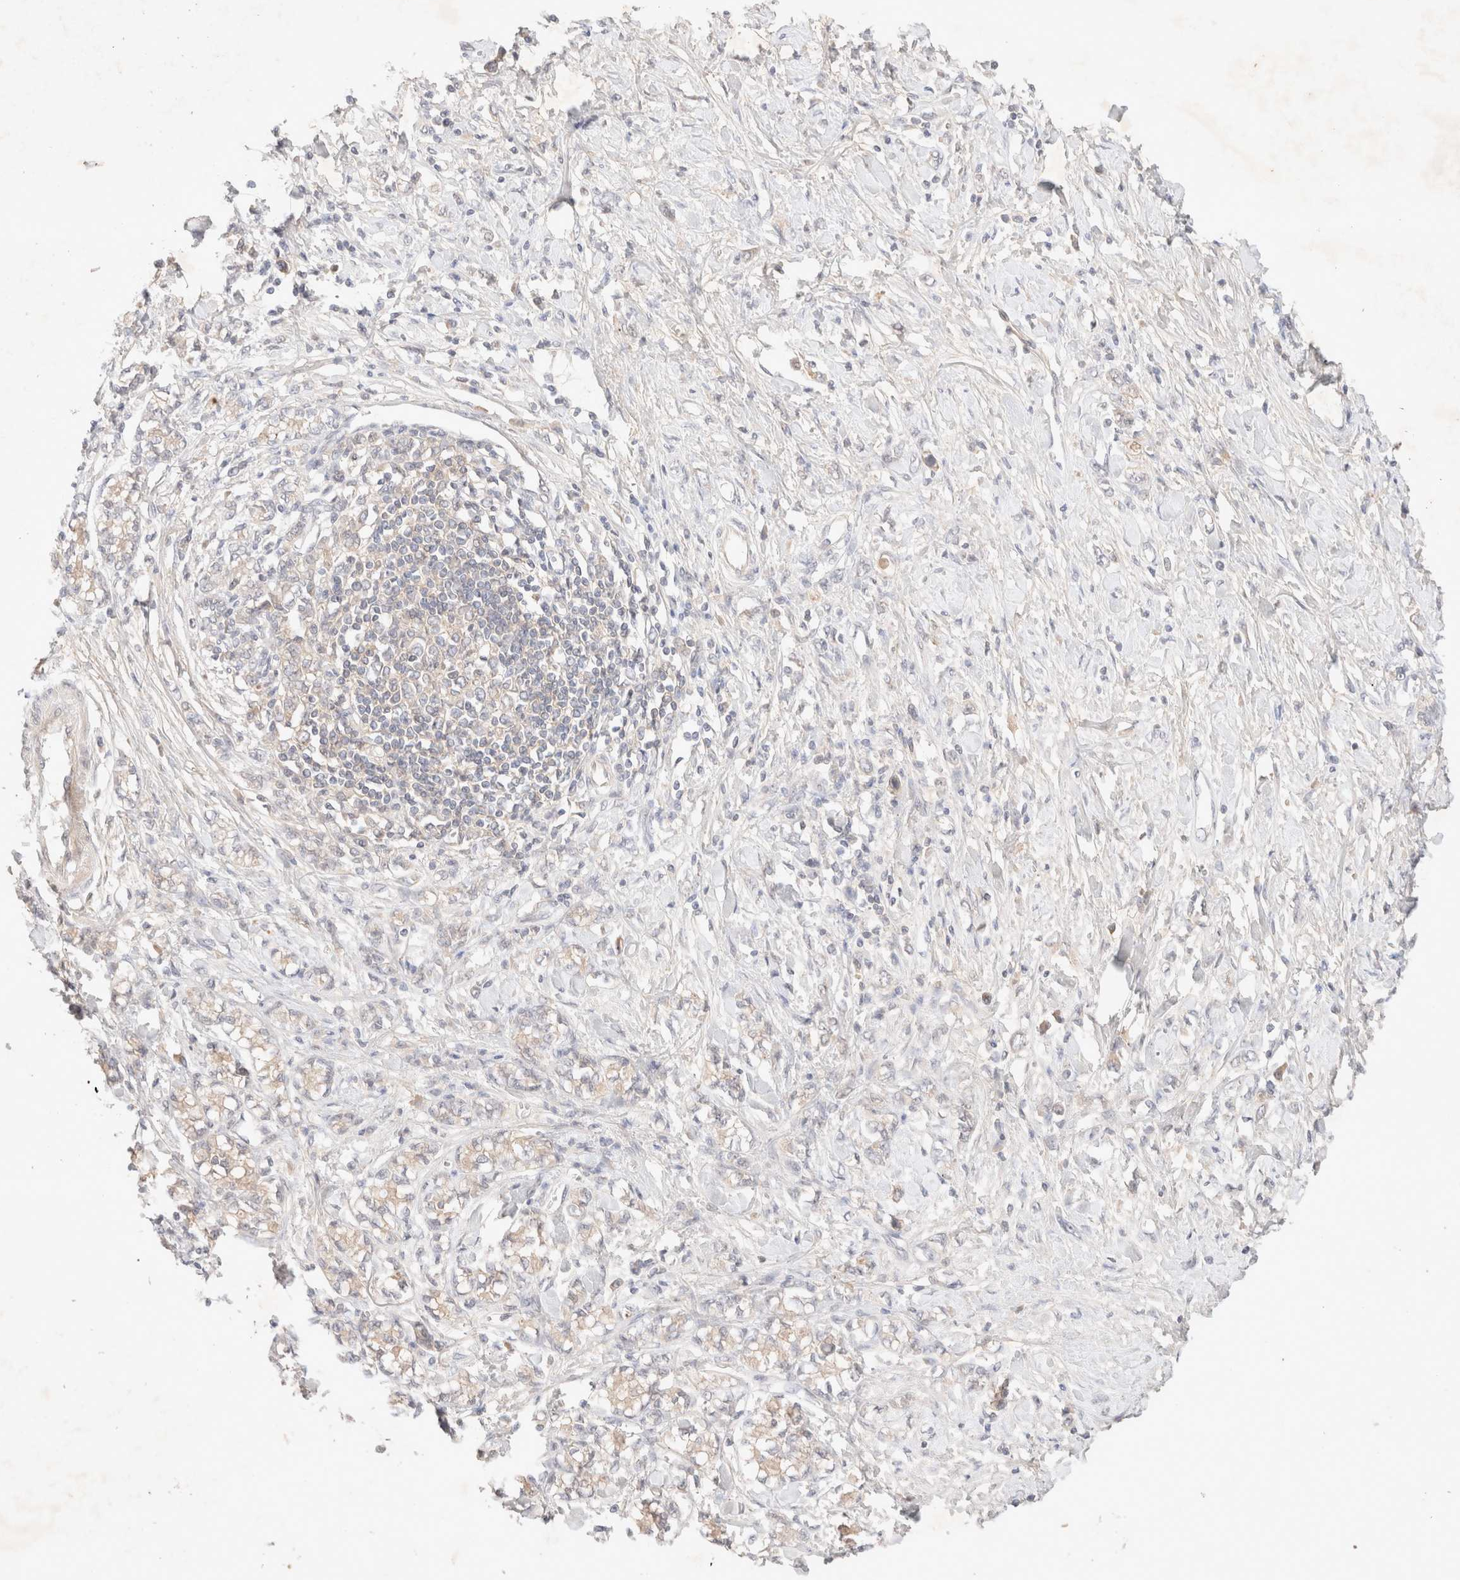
{"staining": {"intensity": "negative", "quantity": "none", "location": "none"}, "tissue": "stomach cancer", "cell_type": "Tumor cells", "image_type": "cancer", "snomed": [{"axis": "morphology", "description": "Adenocarcinoma, NOS"}, {"axis": "topography", "description": "Stomach"}], "caption": "DAB immunohistochemical staining of adenocarcinoma (stomach) demonstrates no significant expression in tumor cells. (DAB immunohistochemistry with hematoxylin counter stain).", "gene": "SARM1", "patient": {"sex": "female", "age": 76}}